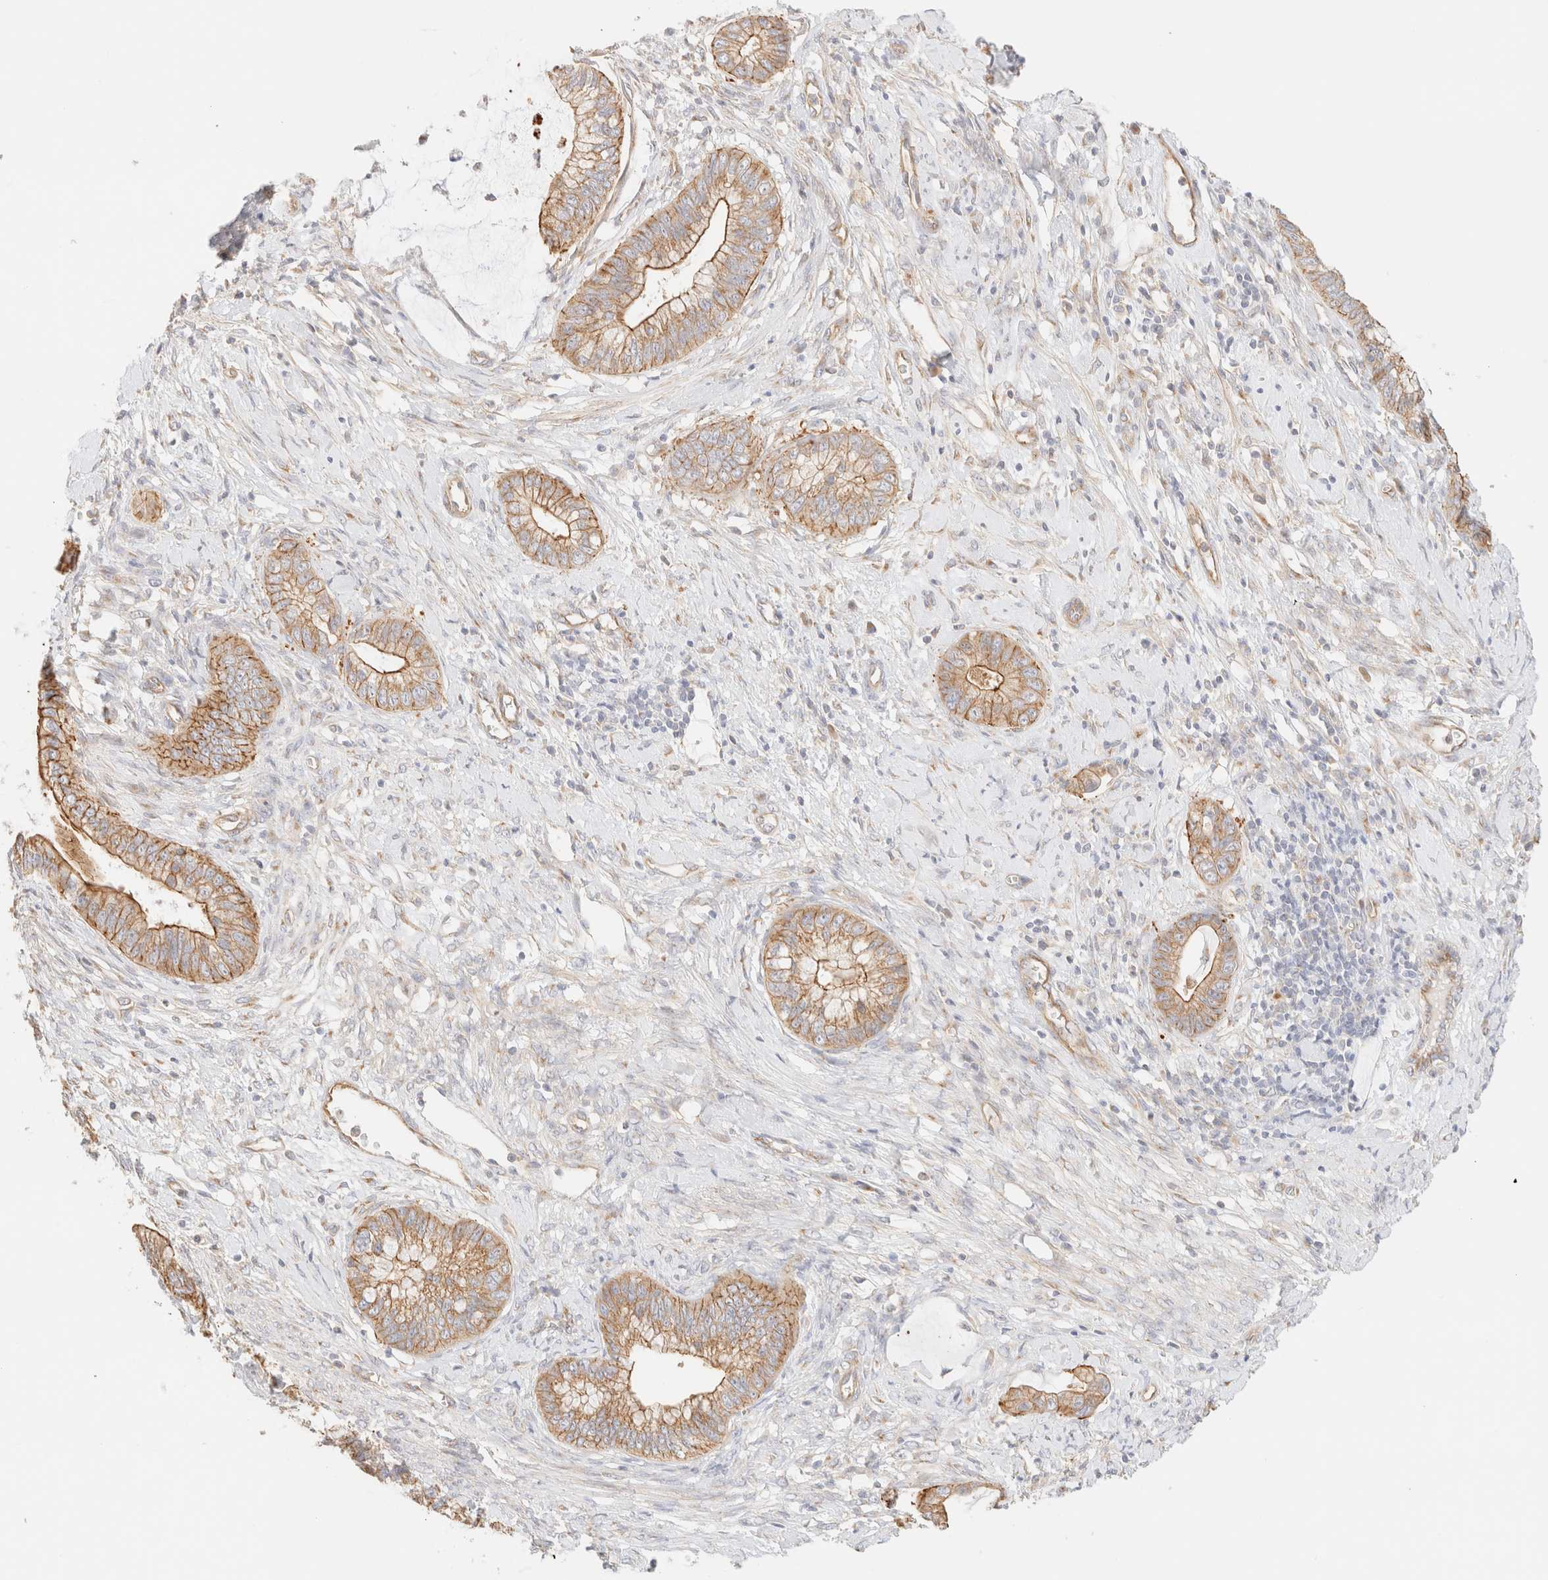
{"staining": {"intensity": "moderate", "quantity": ">75%", "location": "cytoplasmic/membranous"}, "tissue": "cervical cancer", "cell_type": "Tumor cells", "image_type": "cancer", "snomed": [{"axis": "morphology", "description": "Adenocarcinoma, NOS"}, {"axis": "topography", "description": "Cervix"}], "caption": "Cervical cancer (adenocarcinoma) stained for a protein reveals moderate cytoplasmic/membranous positivity in tumor cells.", "gene": "MYO10", "patient": {"sex": "female", "age": 44}}